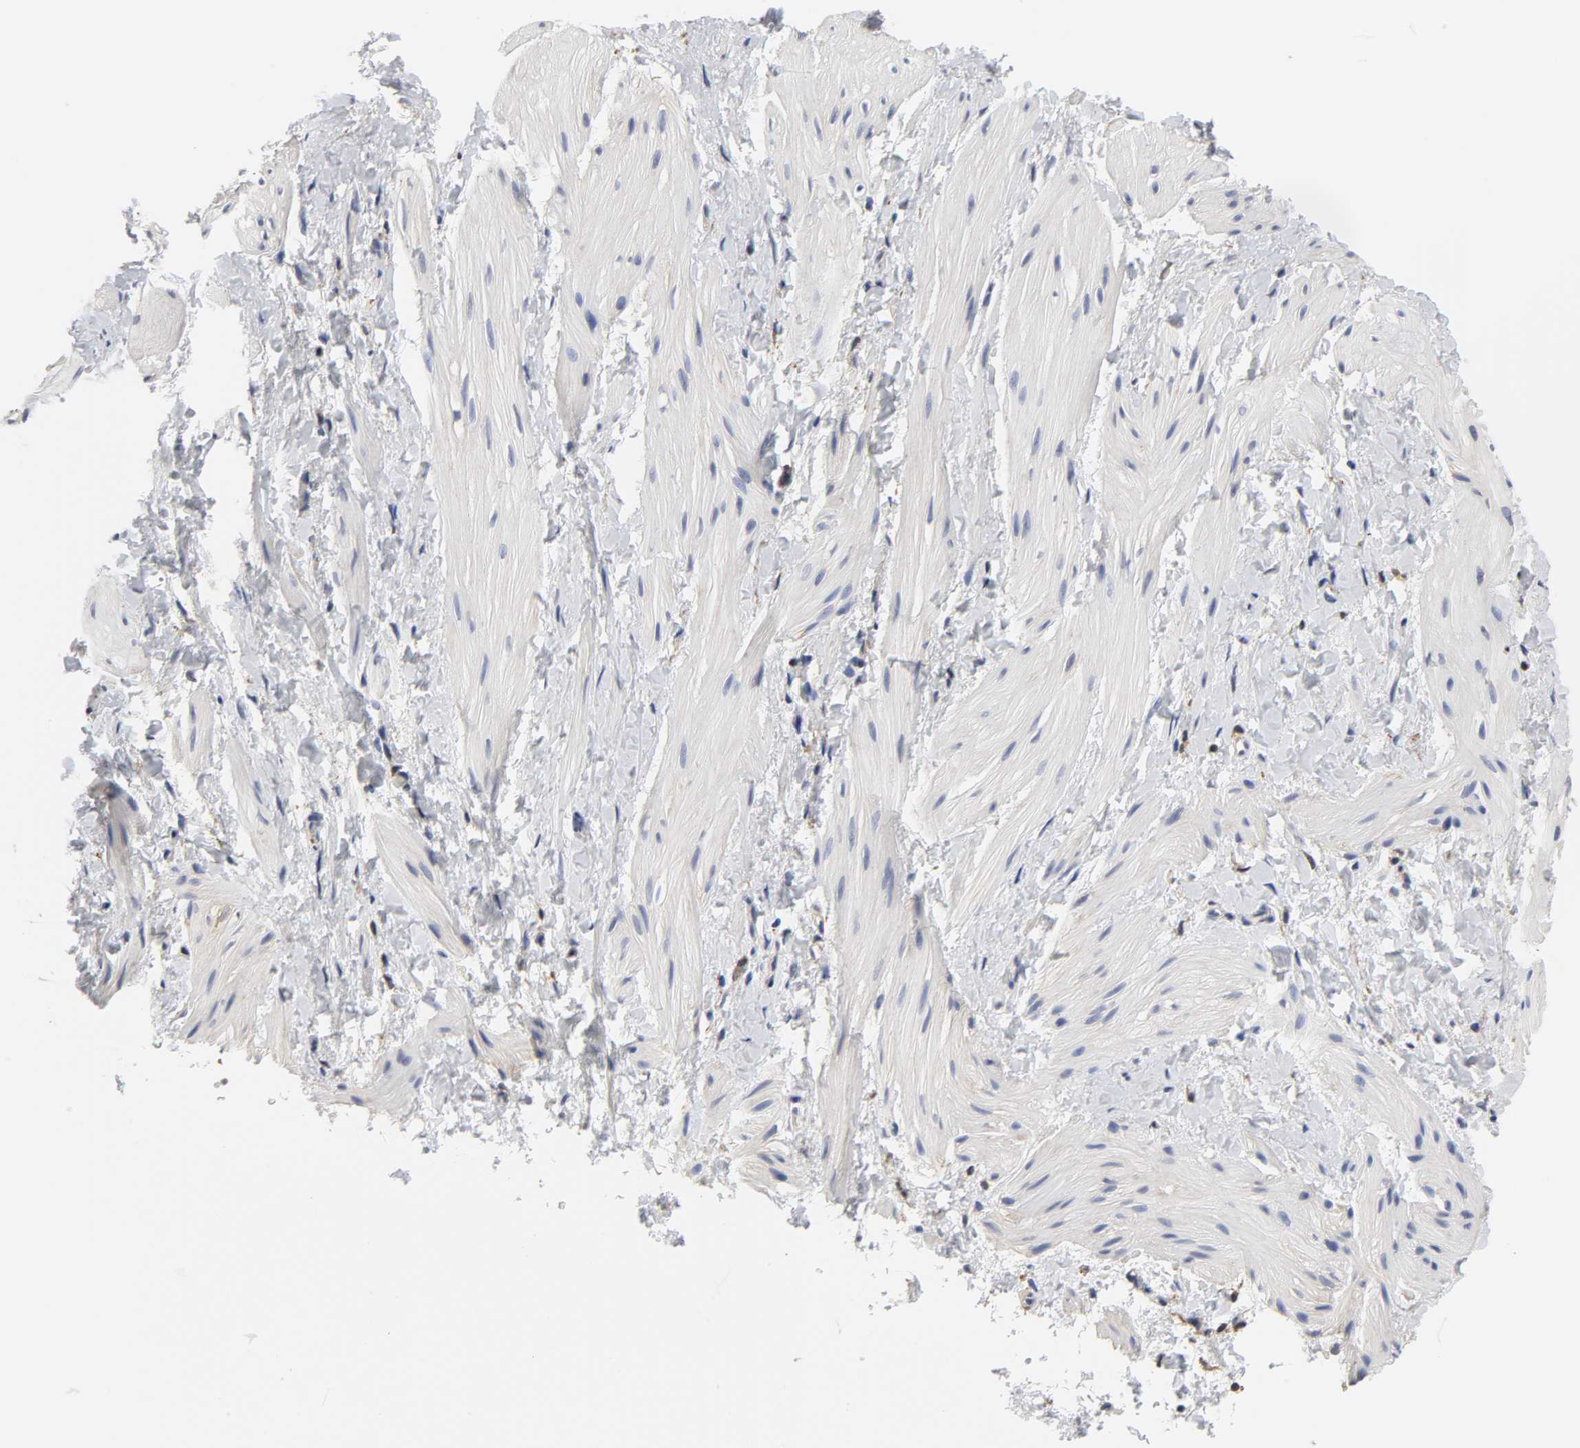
{"staining": {"intensity": "weak", "quantity": "<25%", "location": "cytoplasmic/membranous"}, "tissue": "smooth muscle", "cell_type": "Smooth muscle cells", "image_type": "normal", "snomed": [{"axis": "morphology", "description": "Normal tissue, NOS"}, {"axis": "topography", "description": "Smooth muscle"}], "caption": "IHC histopathology image of normal human smooth muscle stained for a protein (brown), which reveals no positivity in smooth muscle cells. (Stains: DAB immunohistochemistry (IHC) with hematoxylin counter stain, Microscopy: brightfield microscopy at high magnification).", "gene": "HCK", "patient": {"sex": "male", "age": 16}}